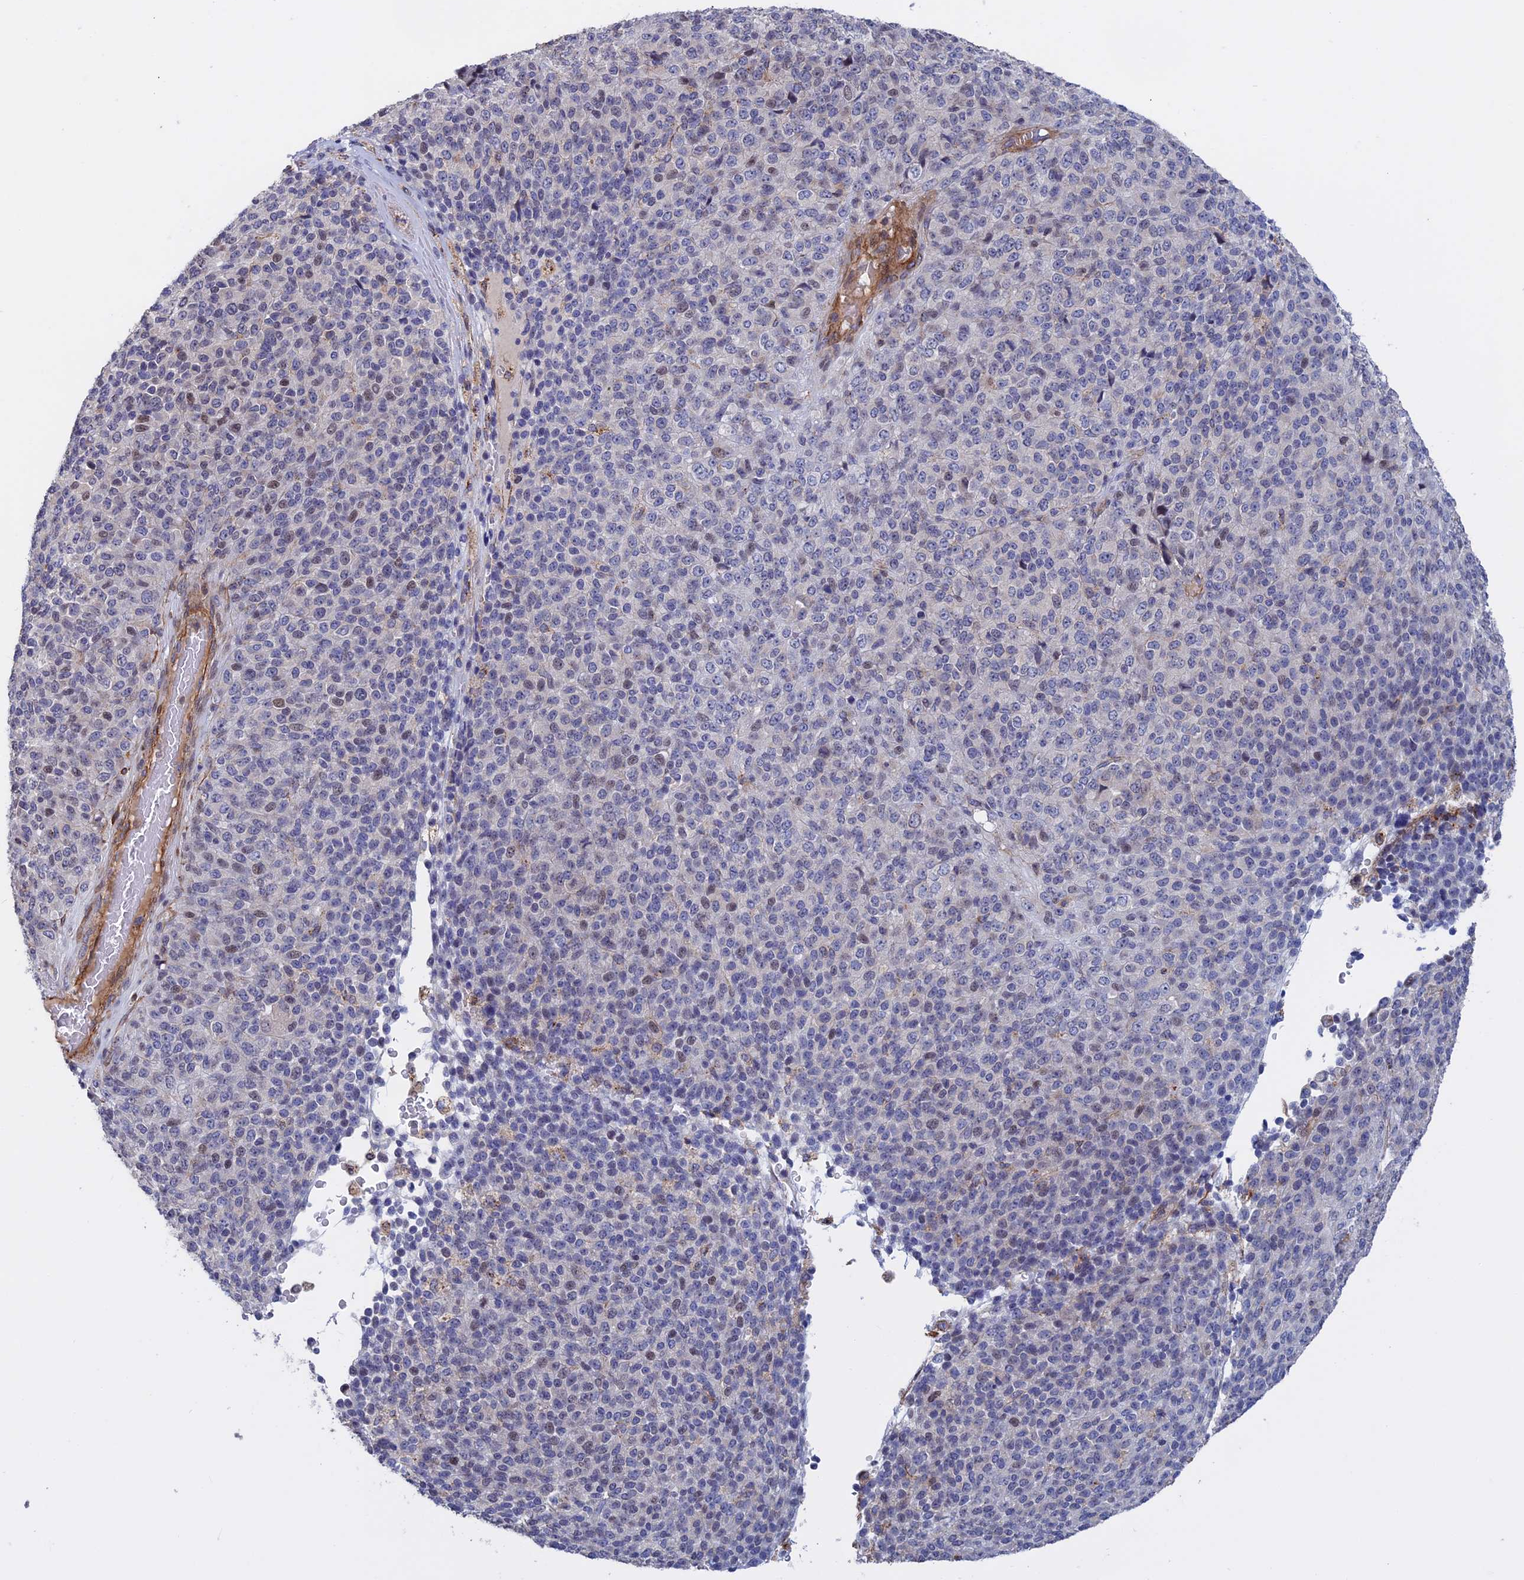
{"staining": {"intensity": "weak", "quantity": "<25%", "location": "nuclear"}, "tissue": "melanoma", "cell_type": "Tumor cells", "image_type": "cancer", "snomed": [{"axis": "morphology", "description": "Malignant melanoma, Metastatic site"}, {"axis": "topography", "description": "Brain"}], "caption": "A histopathology image of human melanoma is negative for staining in tumor cells. Brightfield microscopy of immunohistochemistry (IHC) stained with DAB (3,3'-diaminobenzidine) (brown) and hematoxylin (blue), captured at high magnification.", "gene": "LYPD5", "patient": {"sex": "female", "age": 56}}